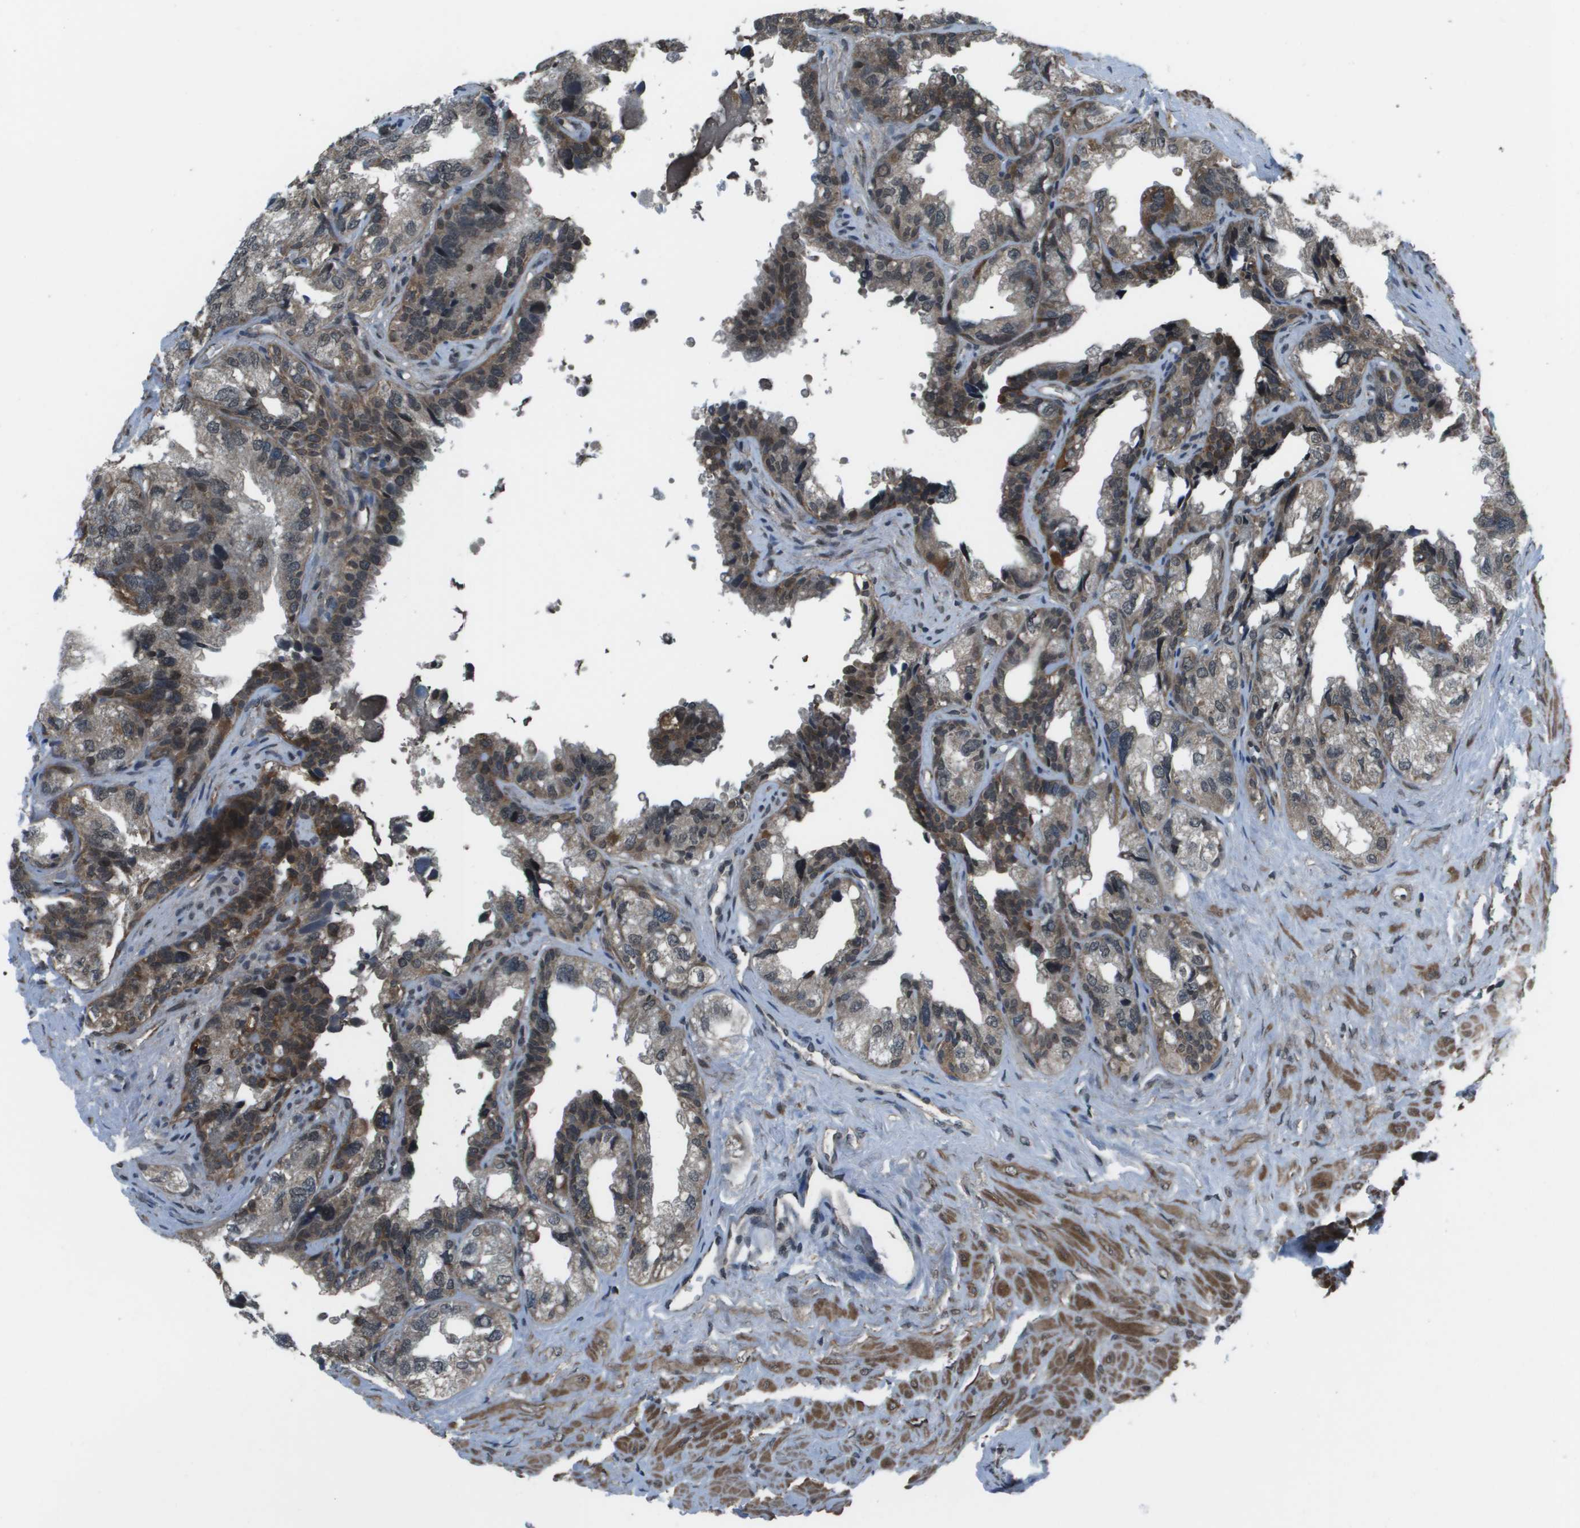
{"staining": {"intensity": "moderate", "quantity": ">75%", "location": "cytoplasmic/membranous"}, "tissue": "seminal vesicle", "cell_type": "Glandular cells", "image_type": "normal", "snomed": [{"axis": "morphology", "description": "Normal tissue, NOS"}, {"axis": "topography", "description": "Seminal veicle"}], "caption": "Immunohistochemical staining of normal human seminal vesicle exhibits moderate cytoplasmic/membranous protein positivity in about >75% of glandular cells.", "gene": "PPFIA1", "patient": {"sex": "male", "age": 68}}